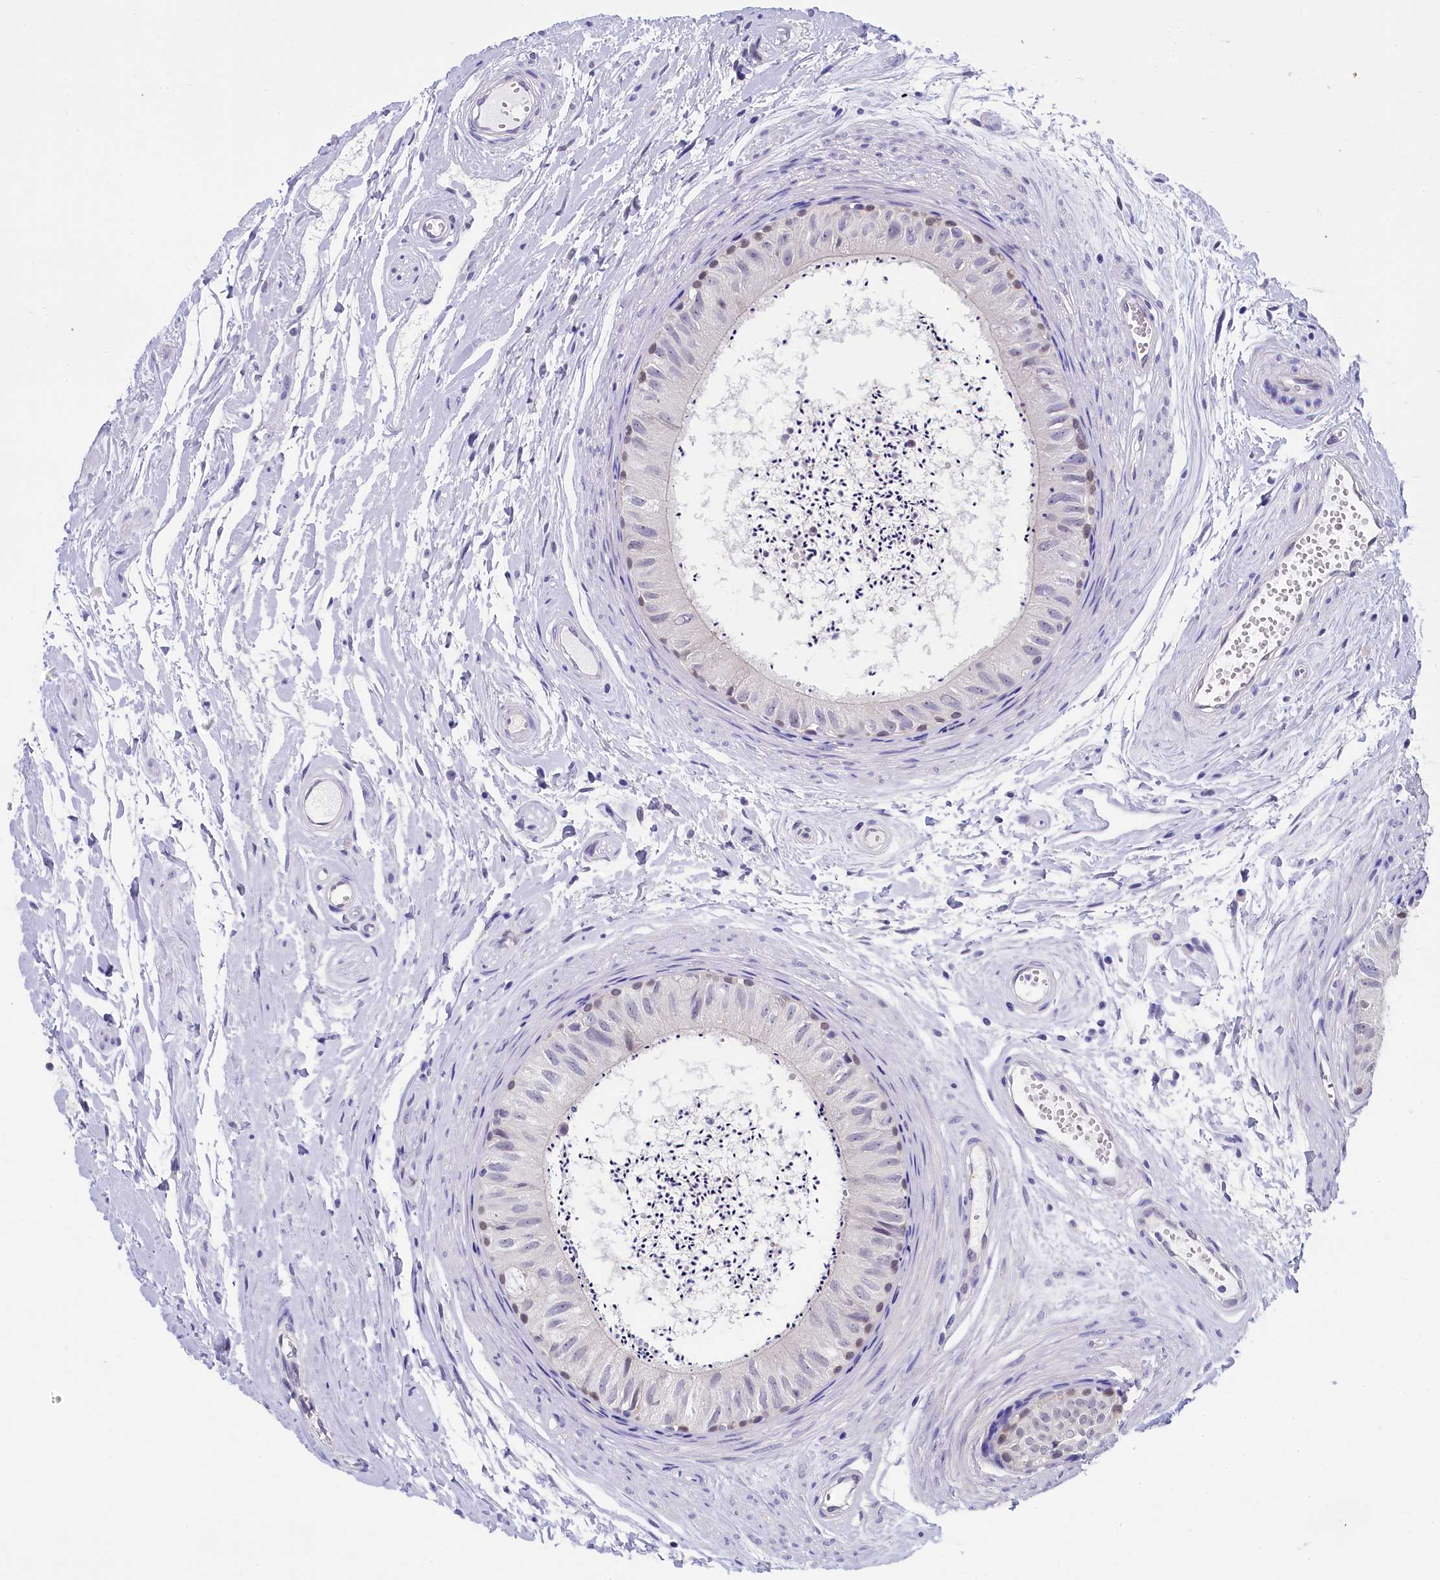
{"staining": {"intensity": "weak", "quantity": "<25%", "location": "nuclear"}, "tissue": "epididymis", "cell_type": "Glandular cells", "image_type": "normal", "snomed": [{"axis": "morphology", "description": "Normal tissue, NOS"}, {"axis": "topography", "description": "Epididymis"}], "caption": "The histopathology image reveals no significant expression in glandular cells of epididymis. (Brightfield microscopy of DAB (3,3'-diaminobenzidine) IHC at high magnification).", "gene": "C11orf54", "patient": {"sex": "male", "age": 56}}